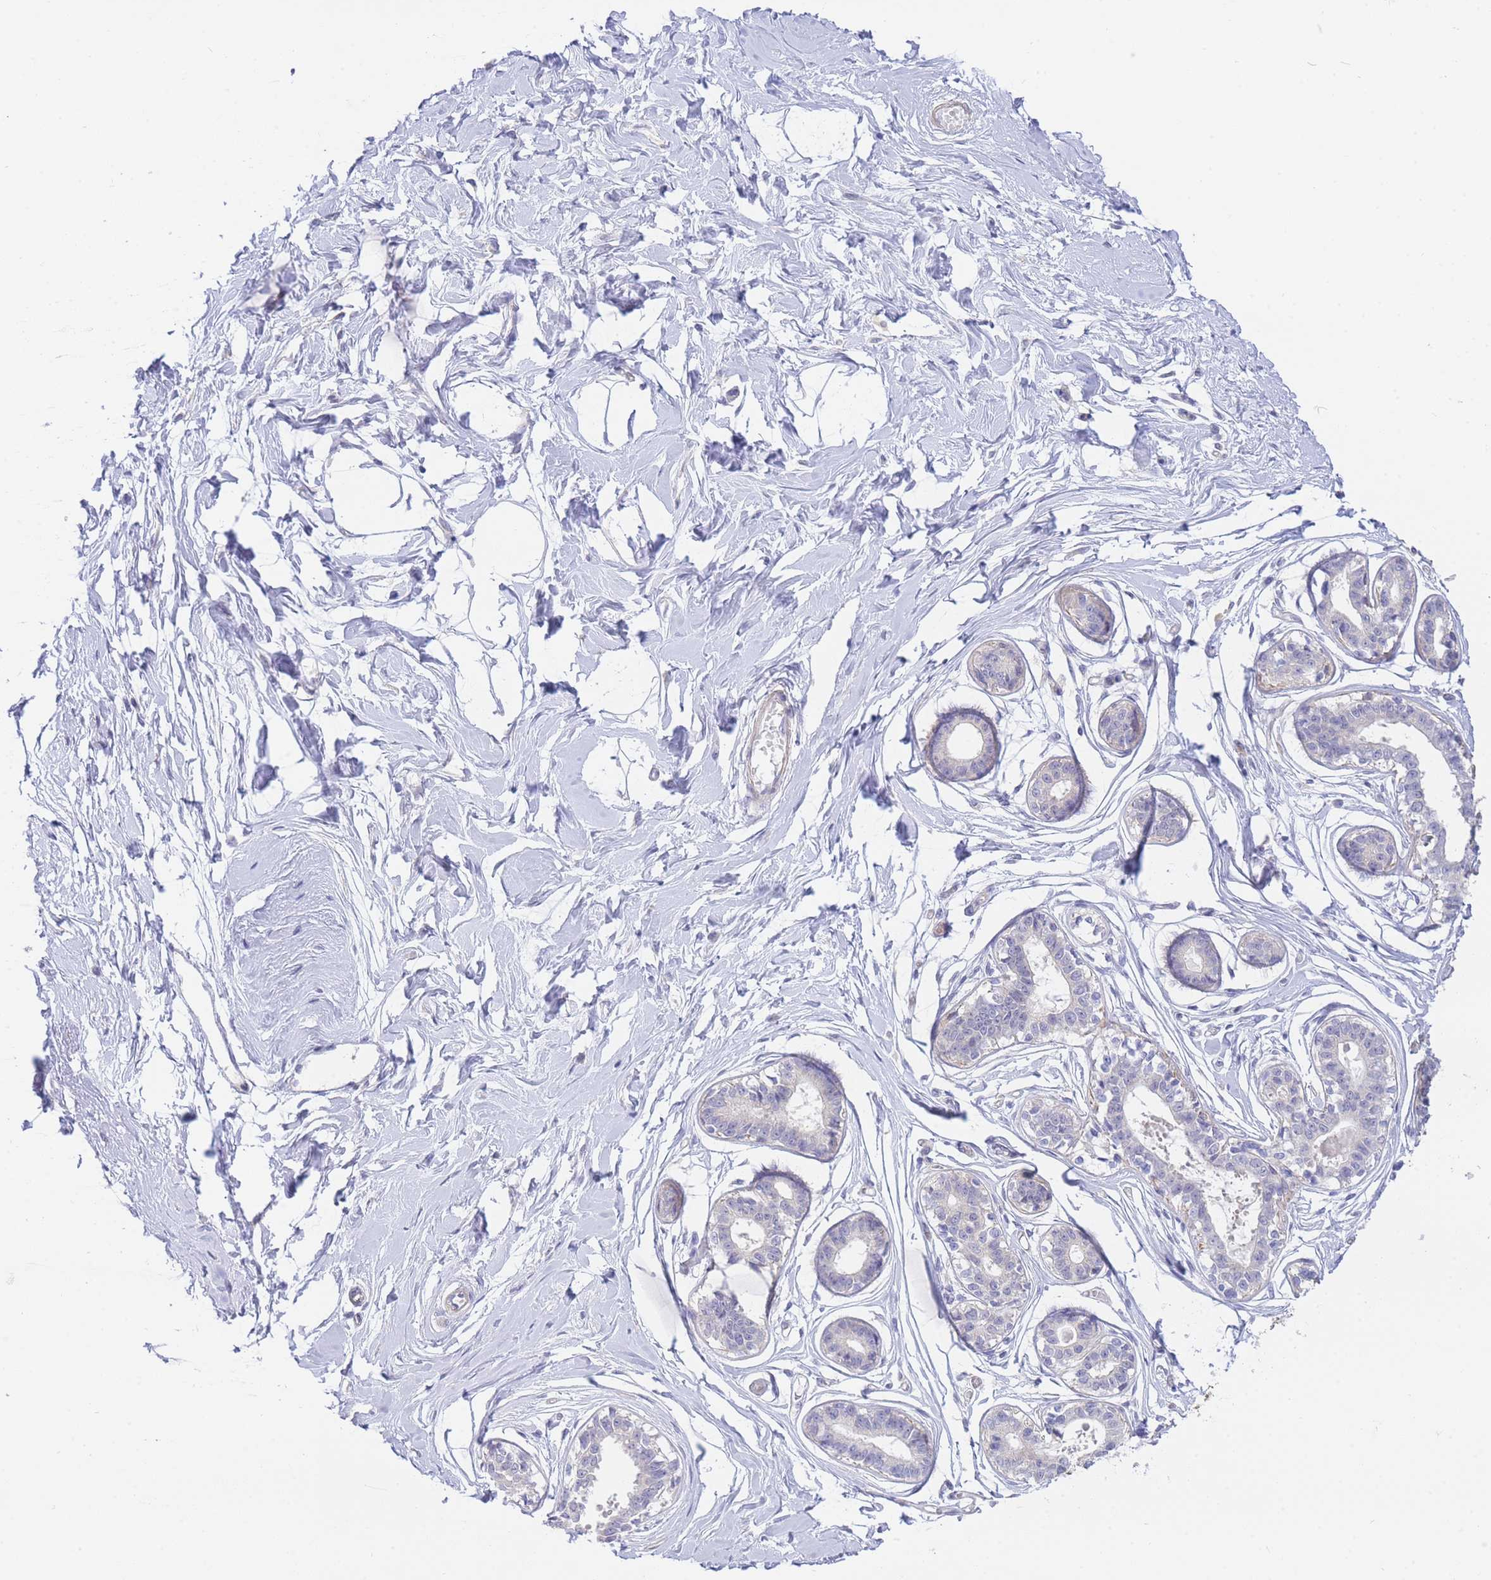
{"staining": {"intensity": "negative", "quantity": "none", "location": "none"}, "tissue": "breast", "cell_type": "Adipocytes", "image_type": "normal", "snomed": [{"axis": "morphology", "description": "Normal tissue, NOS"}, {"axis": "topography", "description": "Breast"}], "caption": "High magnification brightfield microscopy of benign breast stained with DAB (3,3'-diaminobenzidine) (brown) and counterstained with hematoxylin (blue): adipocytes show no significant expression.", "gene": "SUGT1", "patient": {"sex": "female", "age": 45}}